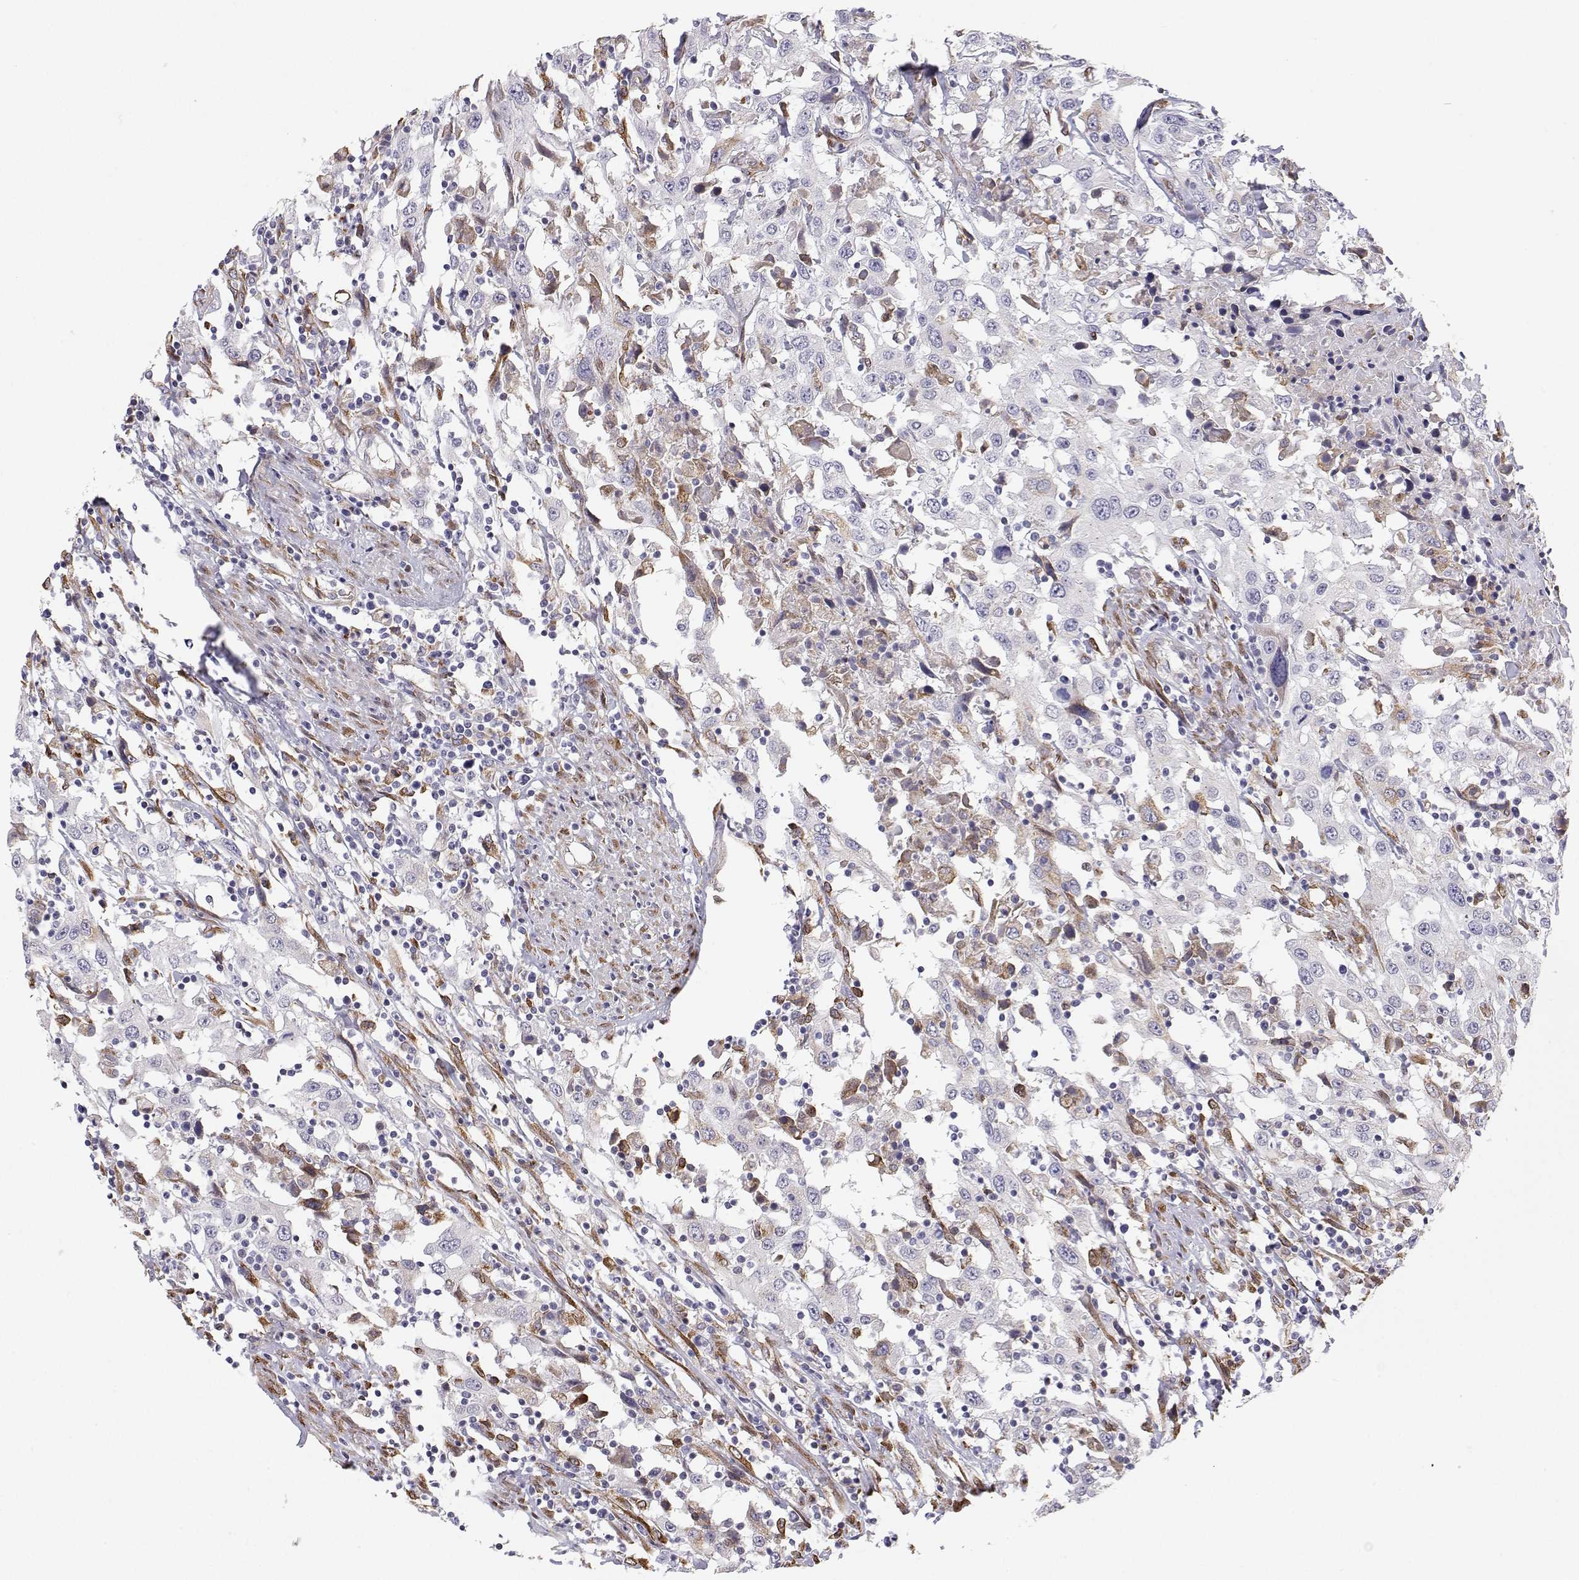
{"staining": {"intensity": "negative", "quantity": "none", "location": "none"}, "tissue": "urothelial cancer", "cell_type": "Tumor cells", "image_type": "cancer", "snomed": [{"axis": "morphology", "description": "Urothelial carcinoma, High grade"}, {"axis": "topography", "description": "Urinary bladder"}], "caption": "DAB immunohistochemical staining of high-grade urothelial carcinoma demonstrates no significant positivity in tumor cells.", "gene": "STARD13", "patient": {"sex": "male", "age": 61}}